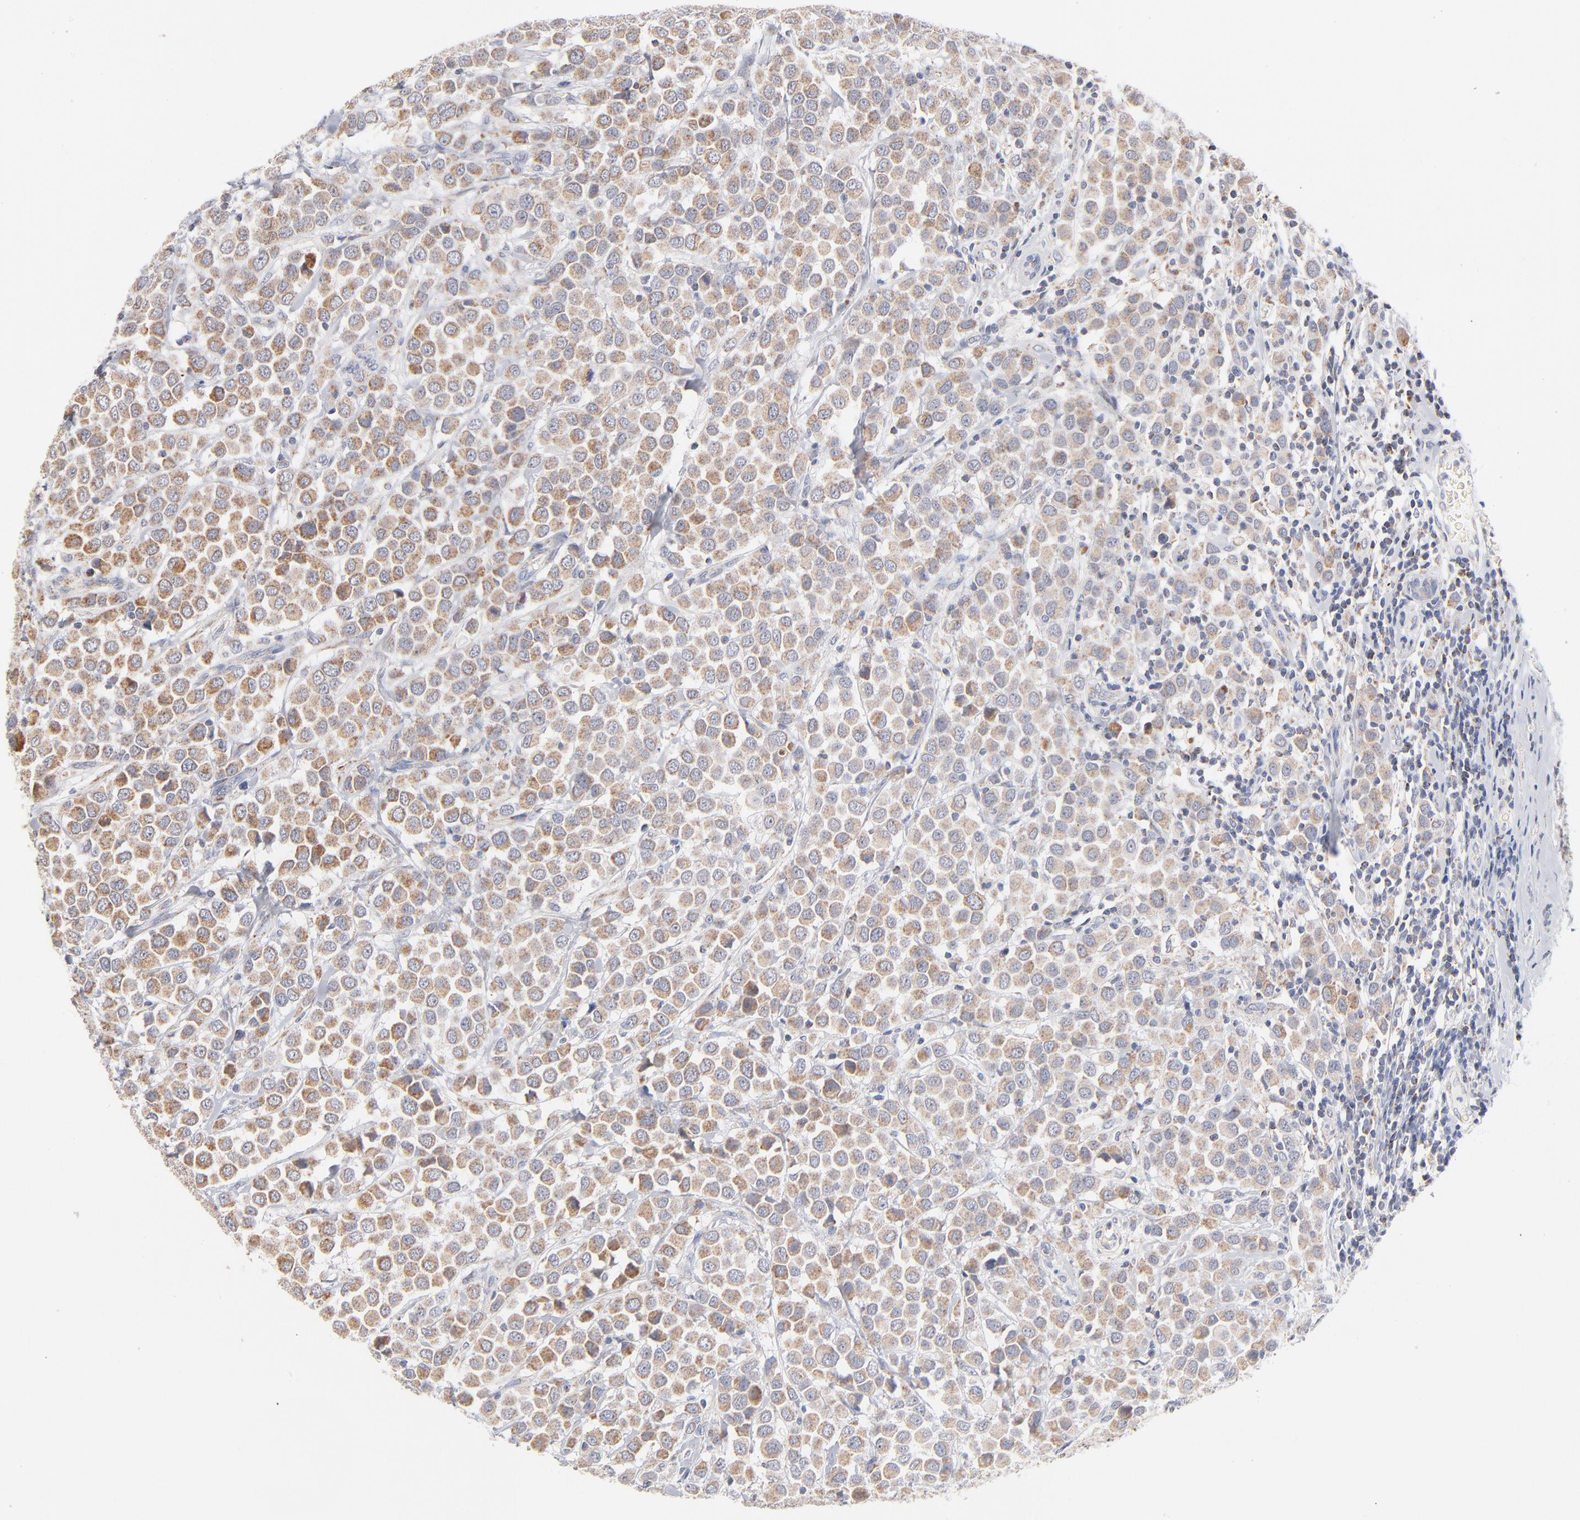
{"staining": {"intensity": "moderate", "quantity": ">75%", "location": "cytoplasmic/membranous"}, "tissue": "breast cancer", "cell_type": "Tumor cells", "image_type": "cancer", "snomed": [{"axis": "morphology", "description": "Duct carcinoma"}, {"axis": "topography", "description": "Breast"}], "caption": "A micrograph of breast cancer stained for a protein displays moderate cytoplasmic/membranous brown staining in tumor cells.", "gene": "MRPL58", "patient": {"sex": "female", "age": 61}}